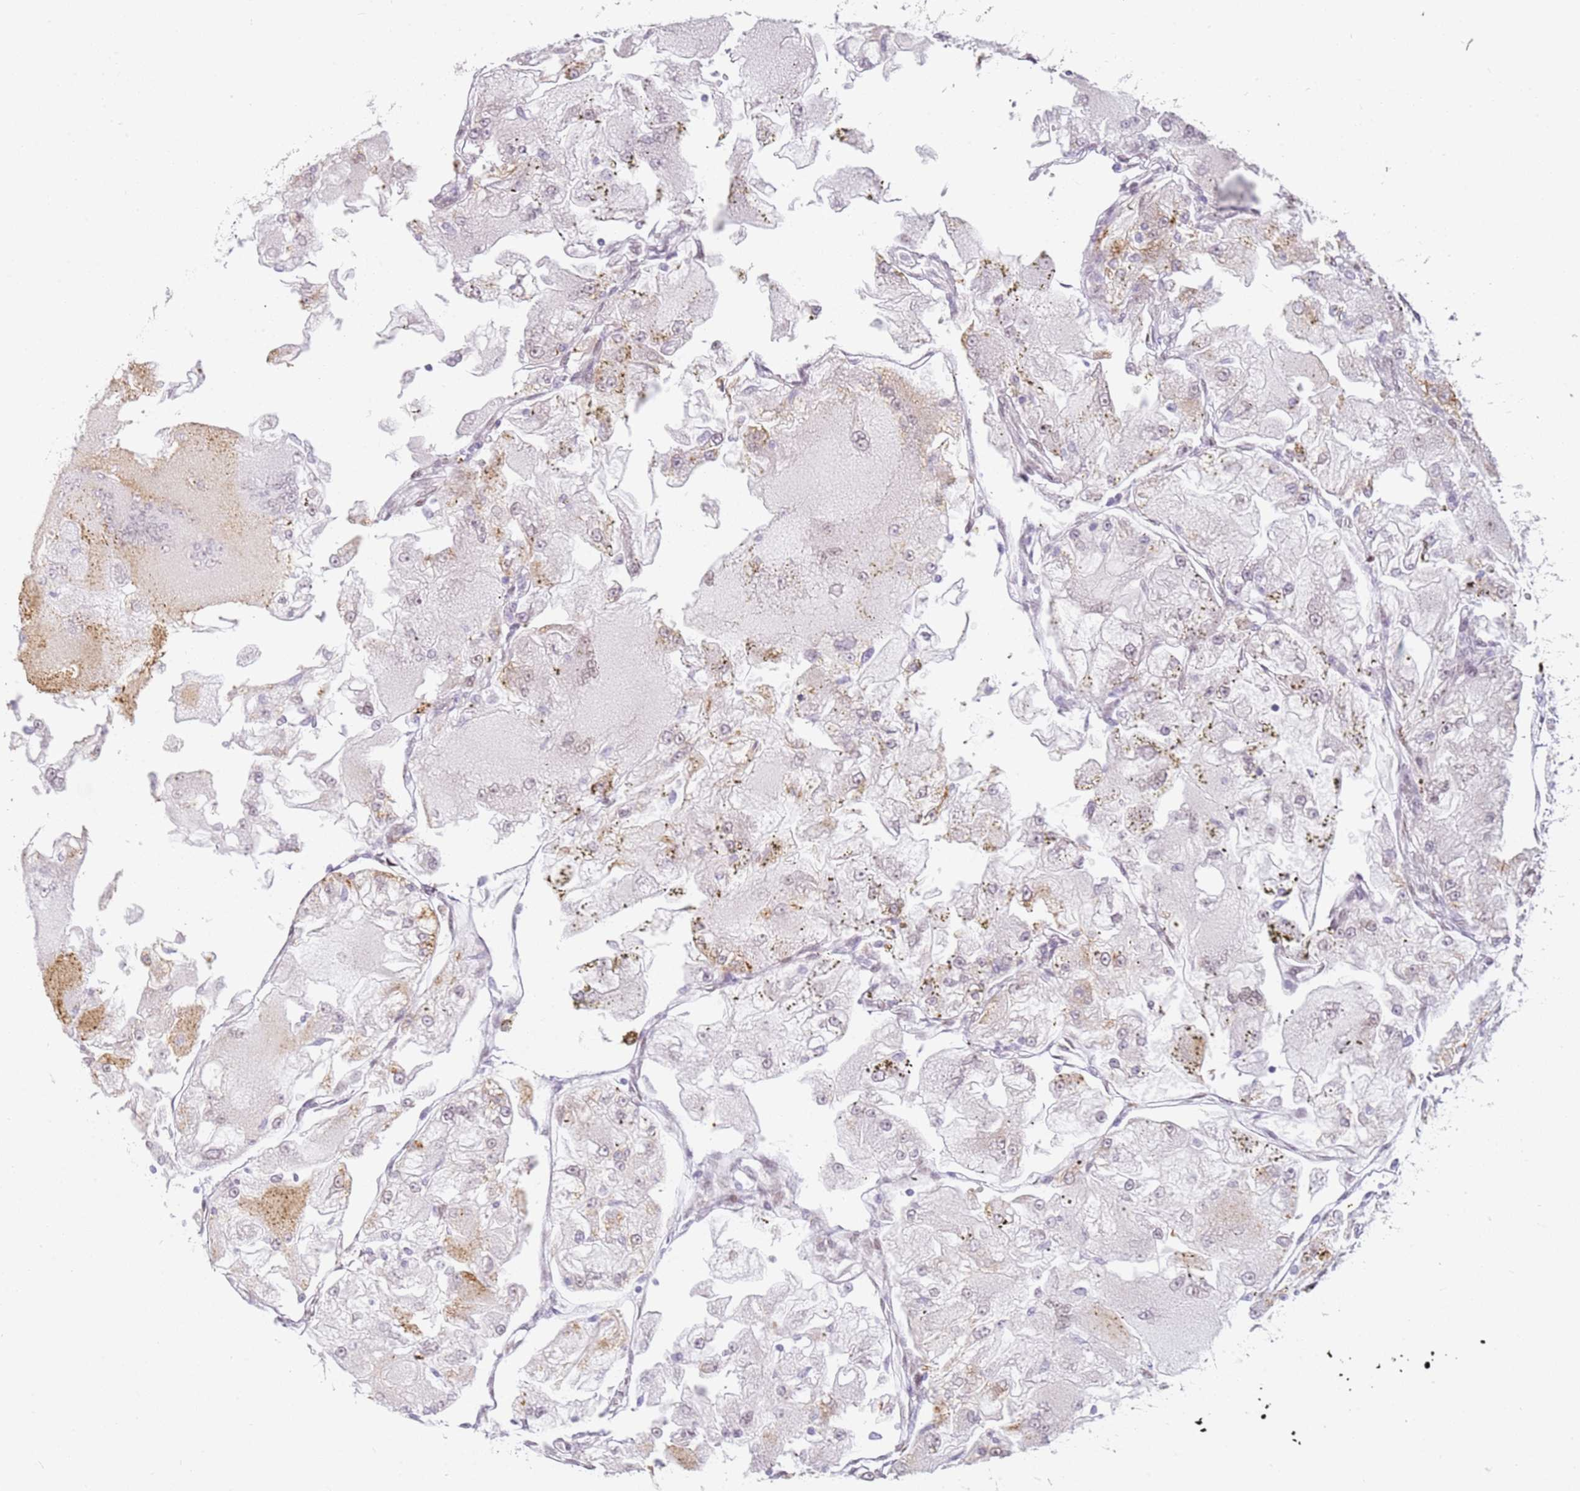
{"staining": {"intensity": "weak", "quantity": "<25%", "location": "cytoplasmic/membranous"}, "tissue": "renal cancer", "cell_type": "Tumor cells", "image_type": "cancer", "snomed": [{"axis": "morphology", "description": "Adenocarcinoma, NOS"}, {"axis": "topography", "description": "Kidney"}], "caption": "Micrograph shows no protein expression in tumor cells of adenocarcinoma (renal) tissue.", "gene": "DEFB116", "patient": {"sex": "female", "age": 72}}